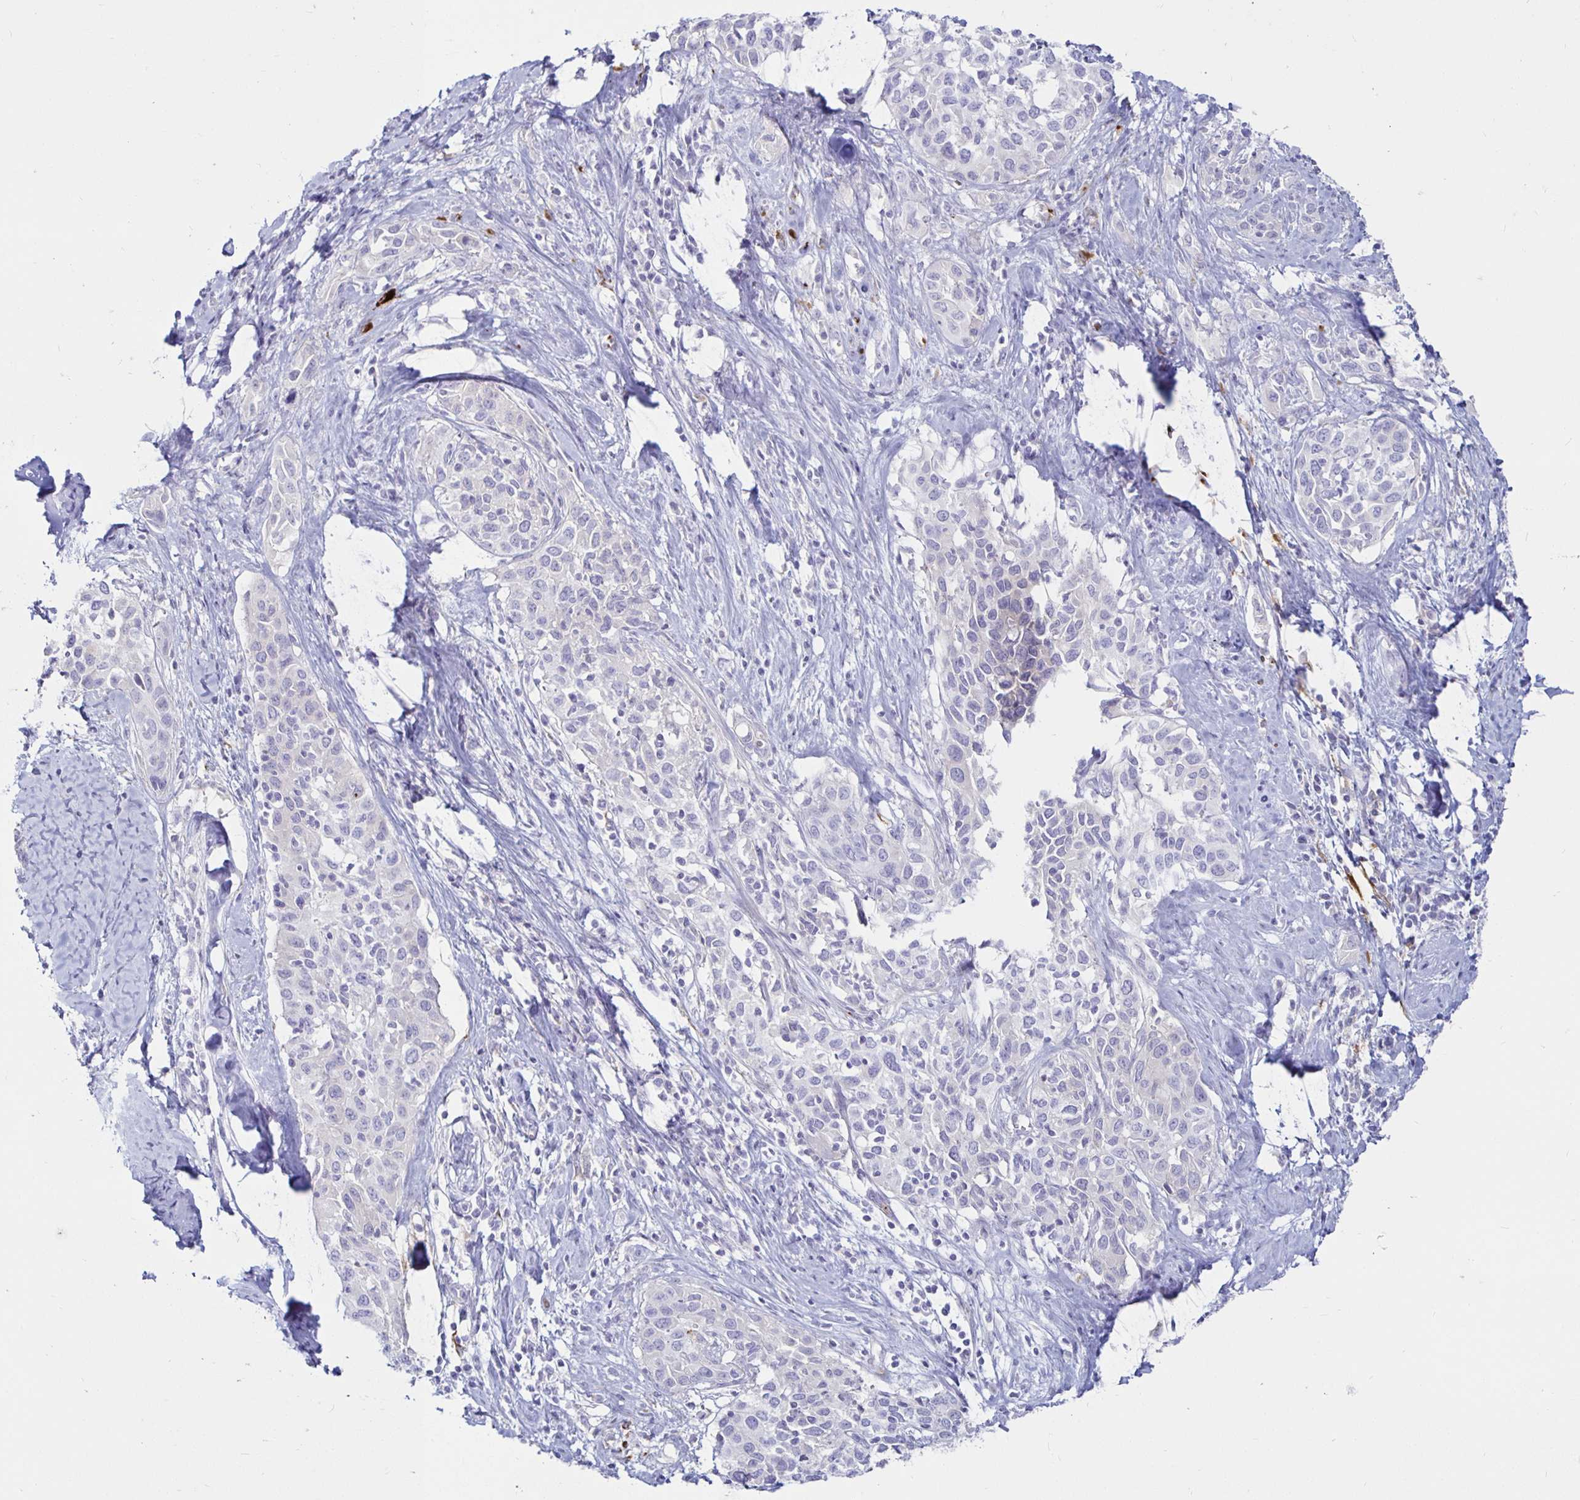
{"staining": {"intensity": "negative", "quantity": "none", "location": "none"}, "tissue": "cervical cancer", "cell_type": "Tumor cells", "image_type": "cancer", "snomed": [{"axis": "morphology", "description": "Squamous cell carcinoma, NOS"}, {"axis": "topography", "description": "Cervix"}], "caption": "The immunohistochemistry (IHC) image has no significant positivity in tumor cells of squamous cell carcinoma (cervical) tissue. Brightfield microscopy of immunohistochemistry stained with DAB (3,3'-diaminobenzidine) (brown) and hematoxylin (blue), captured at high magnification.", "gene": "TIMP1", "patient": {"sex": "female", "age": 51}}